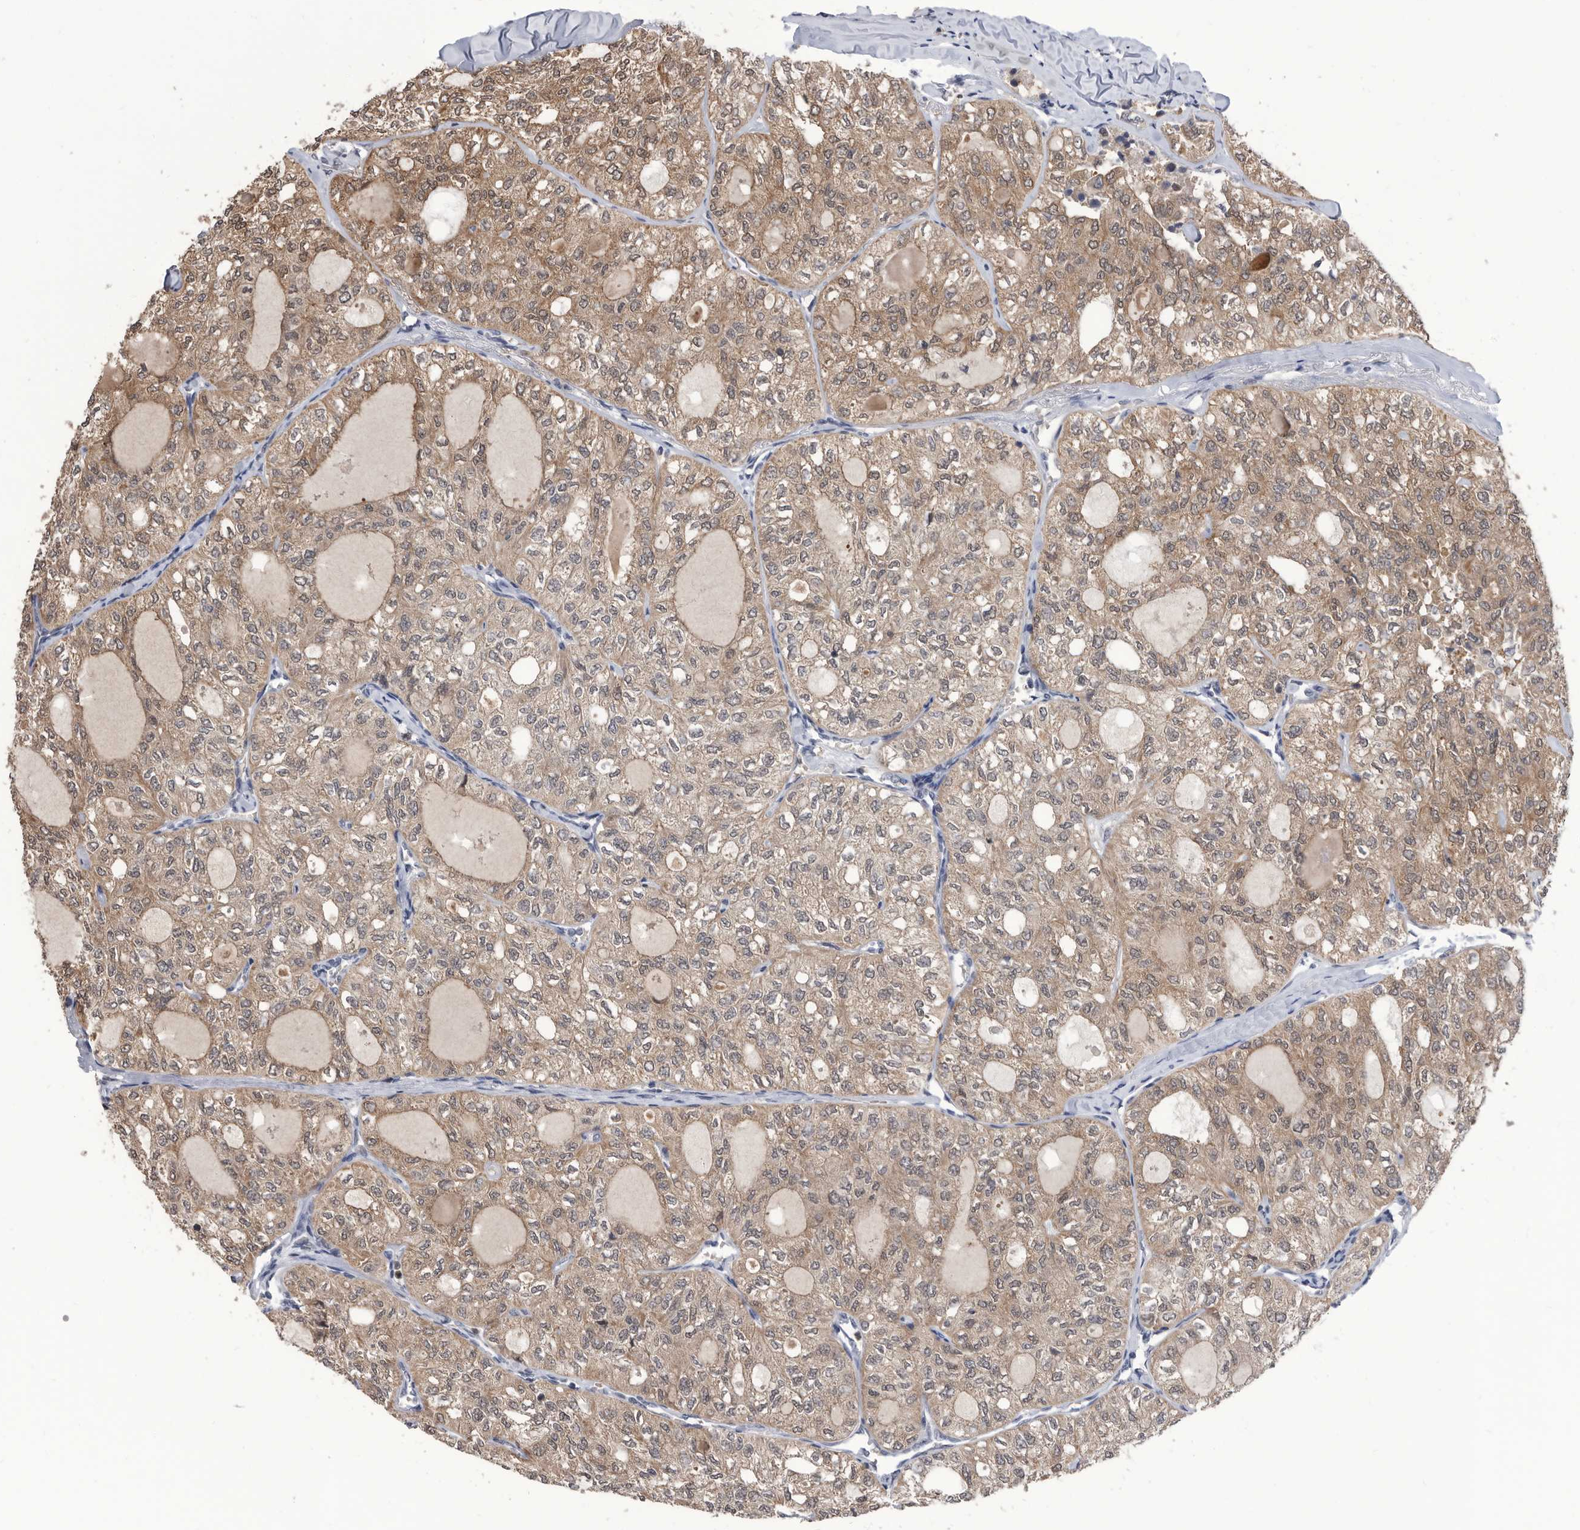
{"staining": {"intensity": "moderate", "quantity": ">75%", "location": "cytoplasmic/membranous"}, "tissue": "thyroid cancer", "cell_type": "Tumor cells", "image_type": "cancer", "snomed": [{"axis": "morphology", "description": "Follicular adenoma carcinoma, NOS"}, {"axis": "topography", "description": "Thyroid gland"}], "caption": "Thyroid cancer (follicular adenoma carcinoma) was stained to show a protein in brown. There is medium levels of moderate cytoplasmic/membranous expression in approximately >75% of tumor cells.", "gene": "TSTD1", "patient": {"sex": "male", "age": 75}}